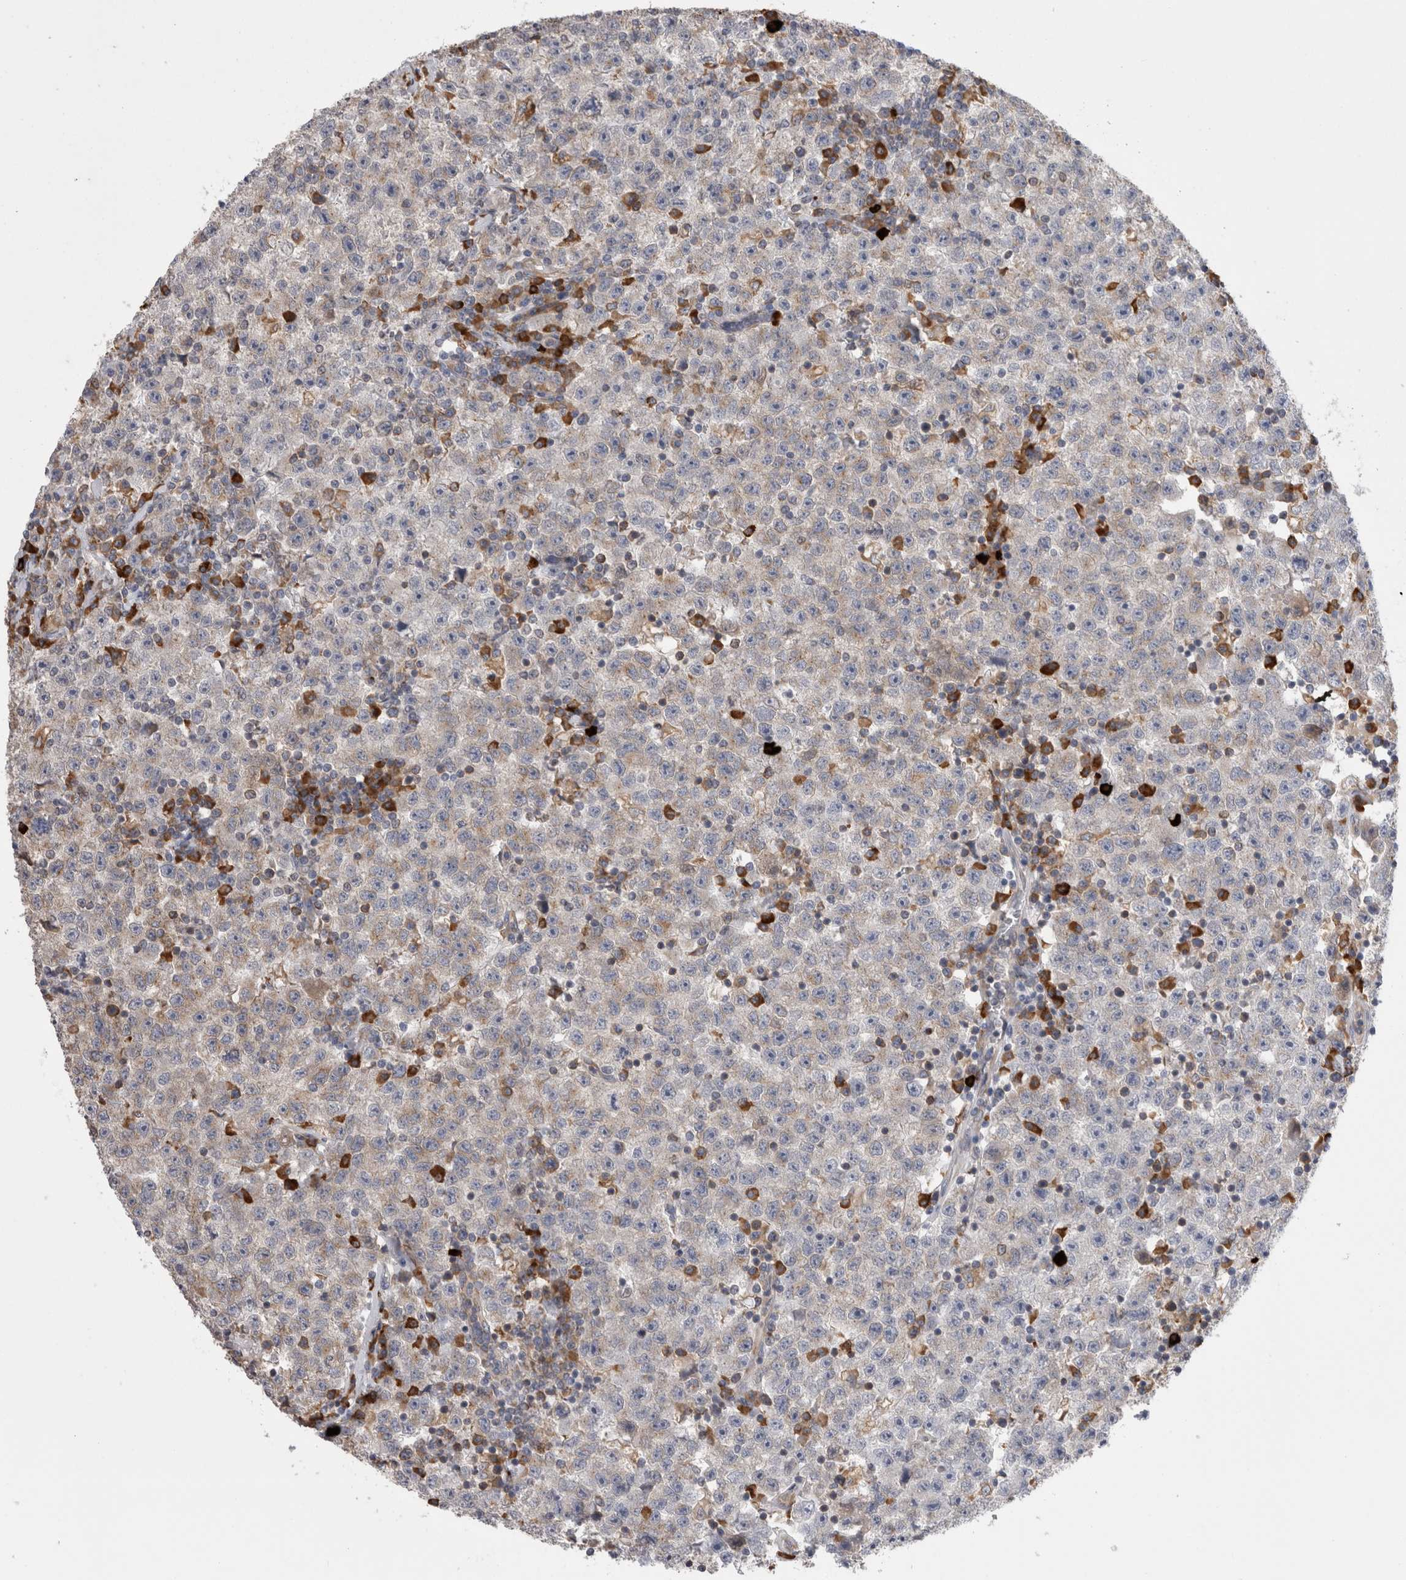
{"staining": {"intensity": "weak", "quantity": "<25%", "location": "cytoplasmic/membranous"}, "tissue": "testis cancer", "cell_type": "Tumor cells", "image_type": "cancer", "snomed": [{"axis": "morphology", "description": "Seminoma, NOS"}, {"axis": "topography", "description": "Testis"}], "caption": "High magnification brightfield microscopy of testis cancer stained with DAB (brown) and counterstained with hematoxylin (blue): tumor cells show no significant expression.", "gene": "ZNF341", "patient": {"sex": "male", "age": 22}}